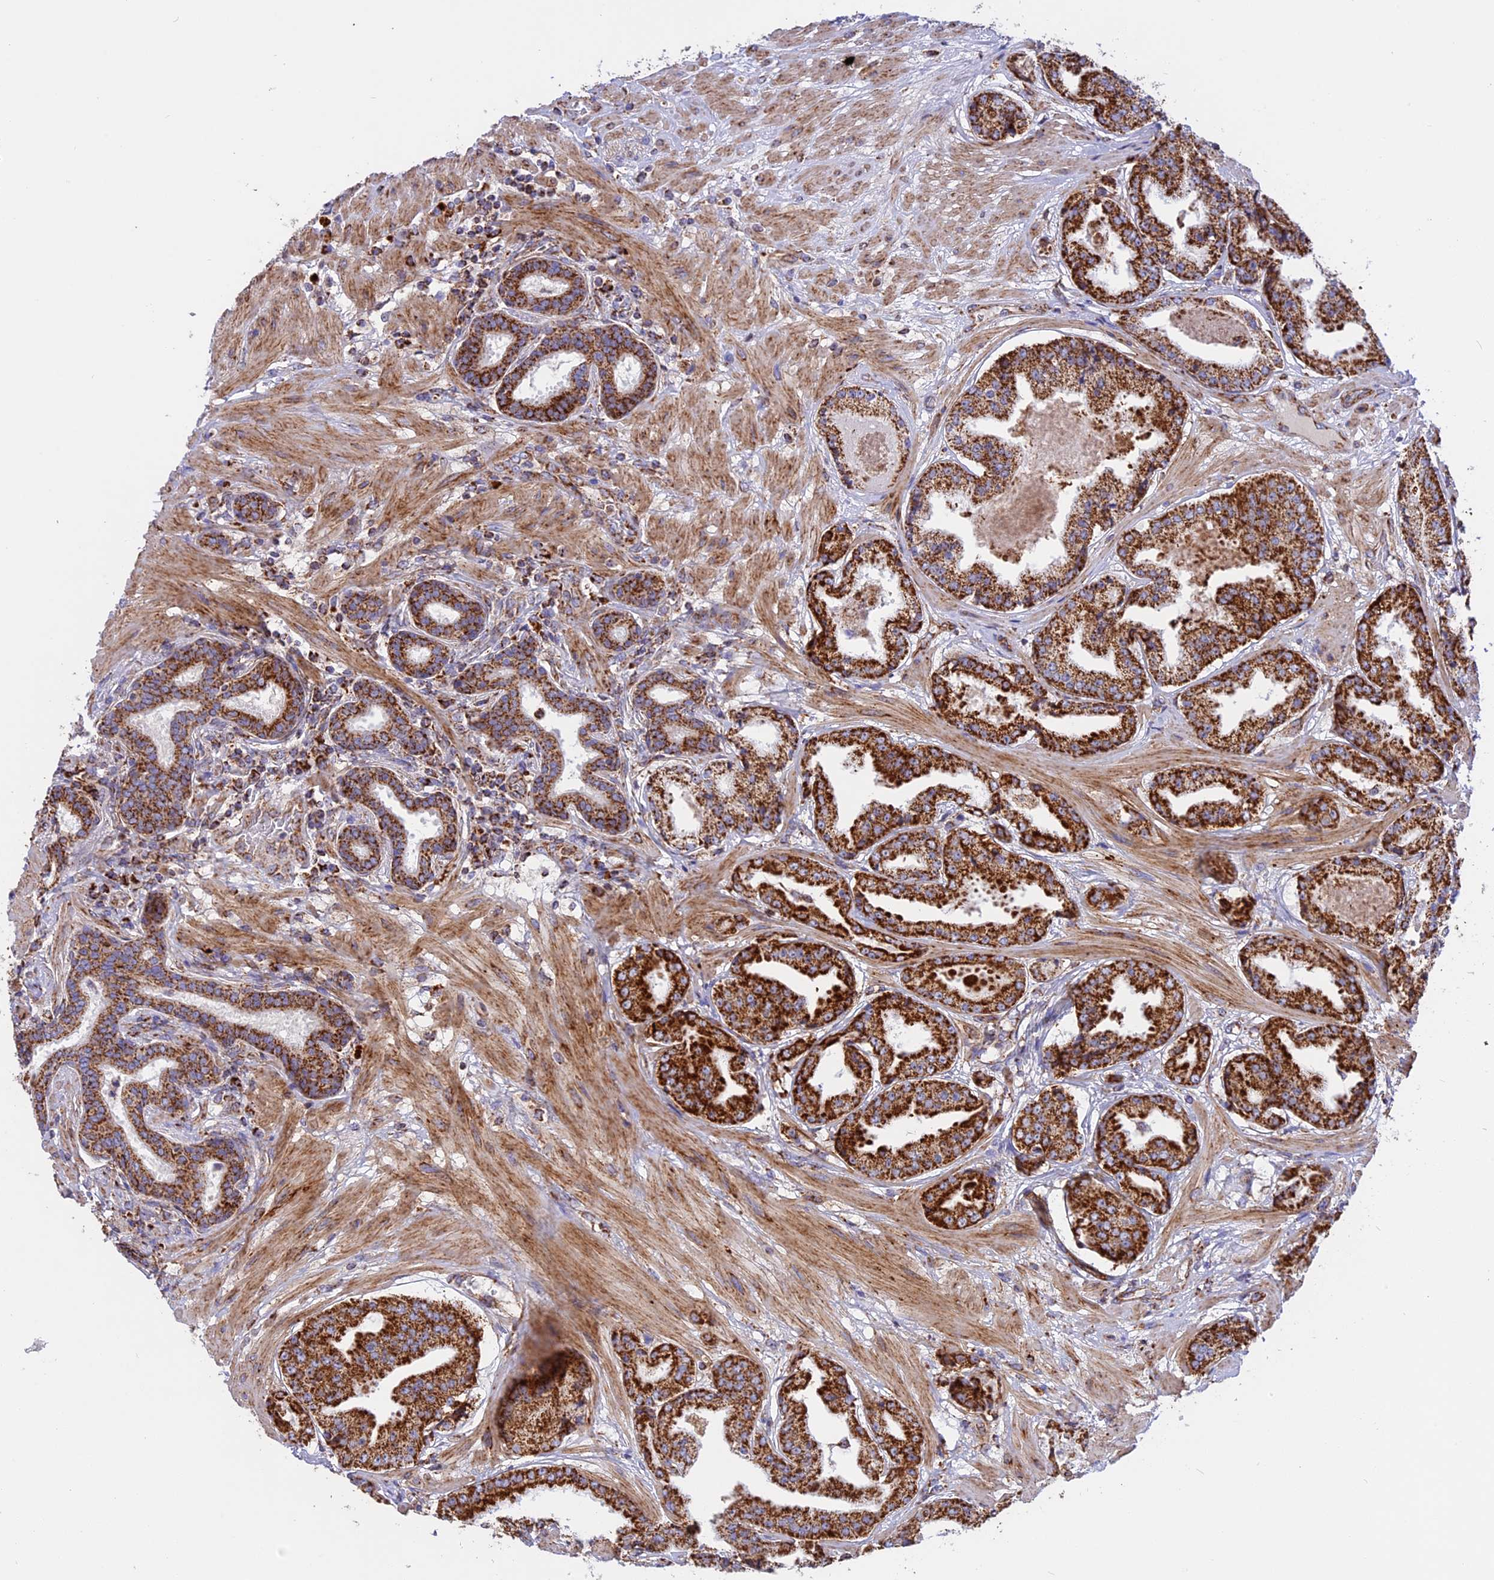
{"staining": {"intensity": "strong", "quantity": ">75%", "location": "cytoplasmic/membranous"}, "tissue": "prostate cancer", "cell_type": "Tumor cells", "image_type": "cancer", "snomed": [{"axis": "morphology", "description": "Adenocarcinoma, High grade"}, {"axis": "topography", "description": "Prostate"}], "caption": "This is a micrograph of immunohistochemistry staining of prostate adenocarcinoma (high-grade), which shows strong positivity in the cytoplasmic/membranous of tumor cells.", "gene": "UQCRB", "patient": {"sex": "male", "age": 63}}